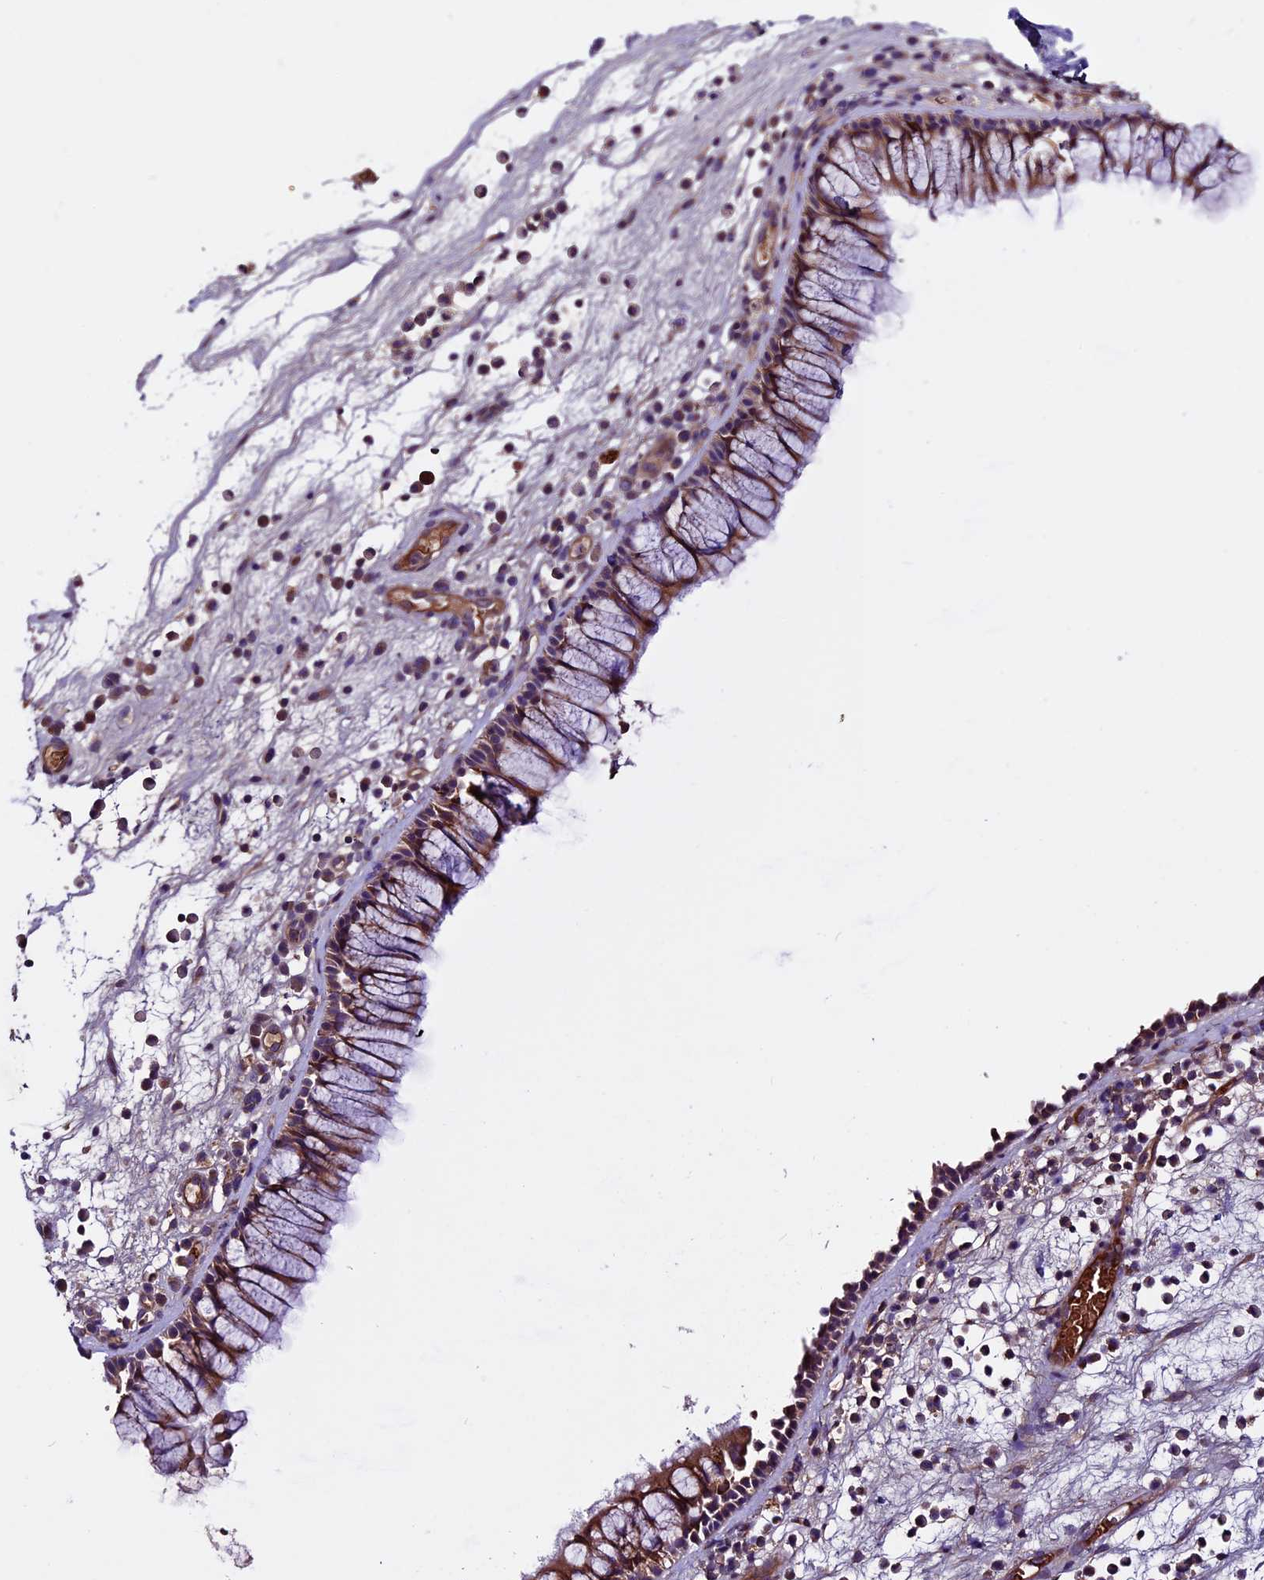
{"staining": {"intensity": "moderate", "quantity": ">75%", "location": "cytoplasmic/membranous"}, "tissue": "nasopharynx", "cell_type": "Respiratory epithelial cells", "image_type": "normal", "snomed": [{"axis": "morphology", "description": "Normal tissue, NOS"}, {"axis": "morphology", "description": "Inflammation, NOS"}, {"axis": "morphology", "description": "Malignant melanoma, Metastatic site"}, {"axis": "topography", "description": "Nasopharynx"}], "caption": "Nasopharynx stained for a protein (brown) displays moderate cytoplasmic/membranous positive expression in about >75% of respiratory epithelial cells.", "gene": "RINL", "patient": {"sex": "male", "age": 70}}